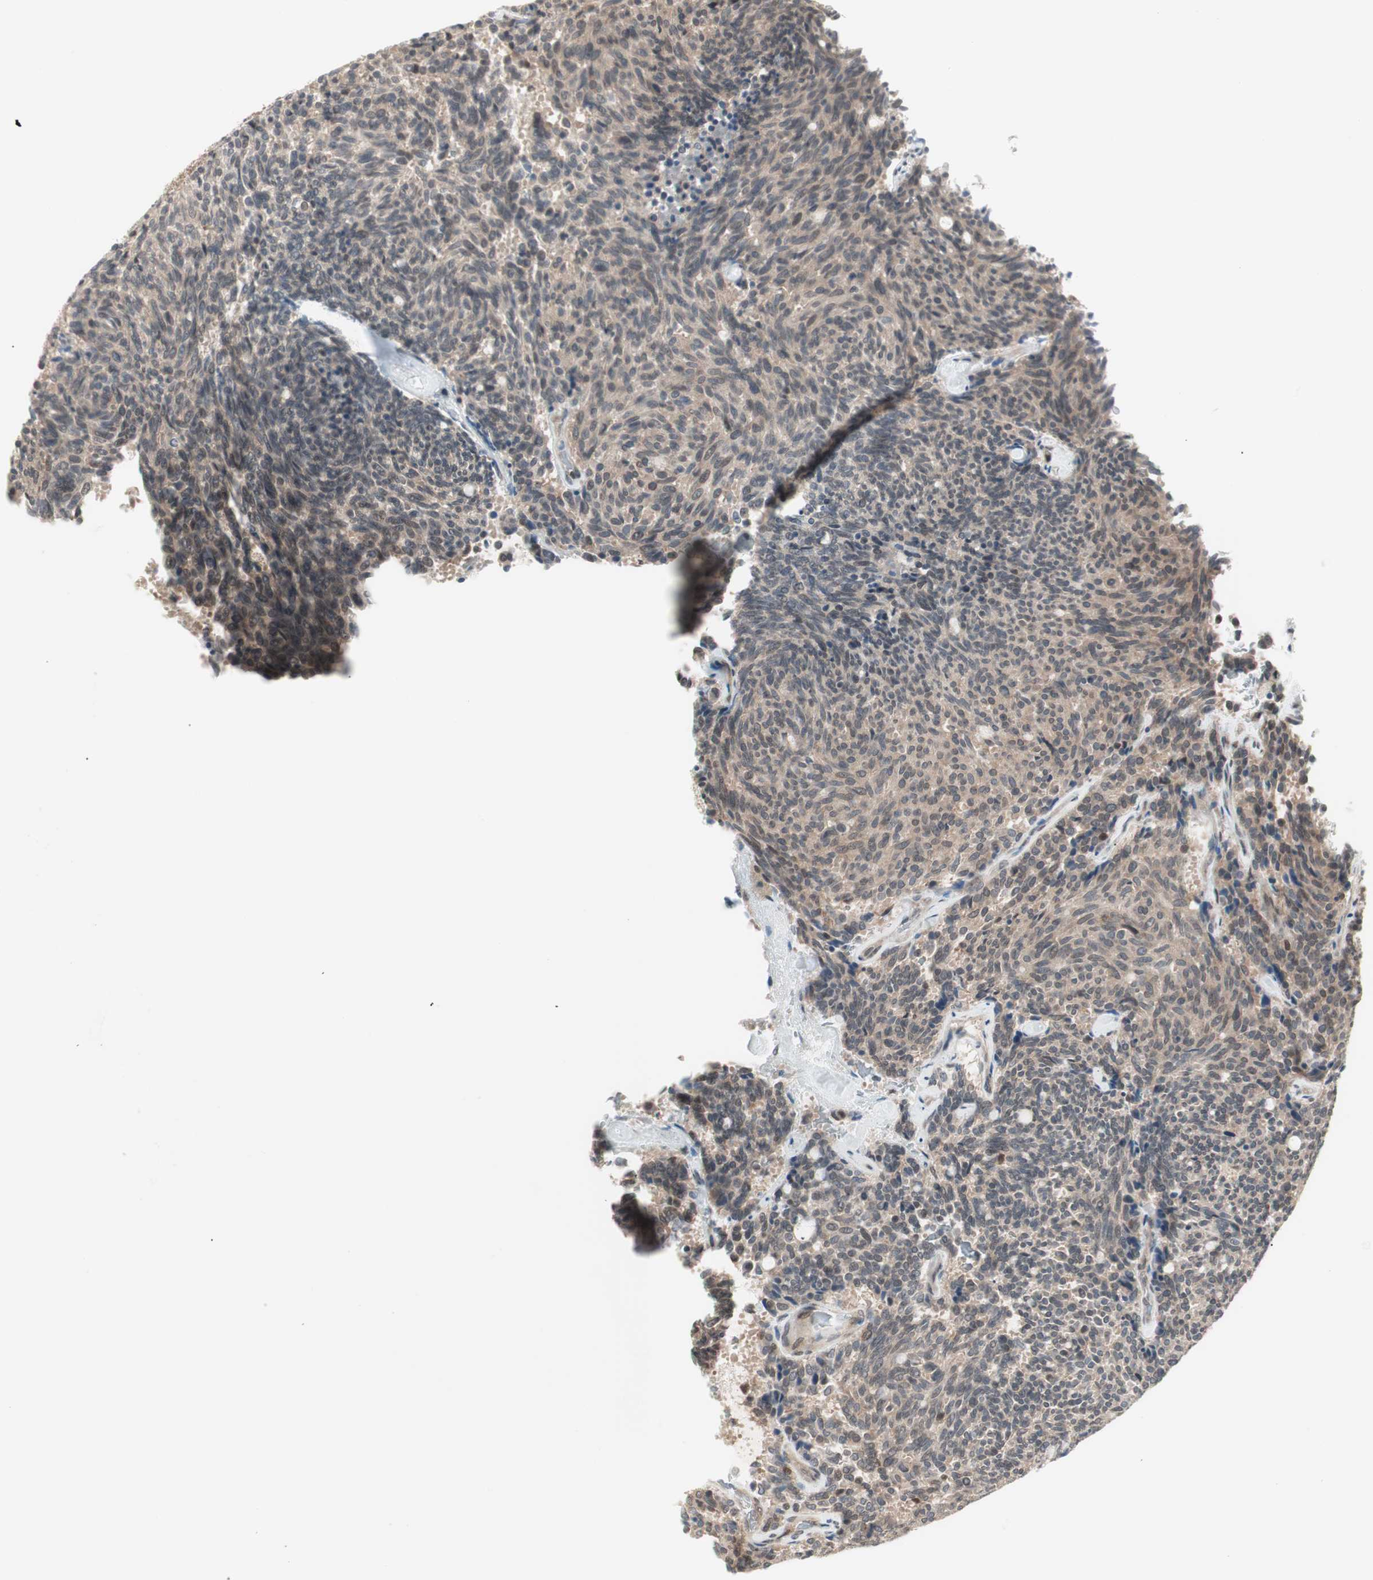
{"staining": {"intensity": "weak", "quantity": "25%-75%", "location": "cytoplasmic/membranous"}, "tissue": "carcinoid", "cell_type": "Tumor cells", "image_type": "cancer", "snomed": [{"axis": "morphology", "description": "Carcinoid, malignant, NOS"}, {"axis": "topography", "description": "Pancreas"}], "caption": "Immunohistochemistry of carcinoid demonstrates low levels of weak cytoplasmic/membranous positivity in approximately 25%-75% of tumor cells.", "gene": "UBE2I", "patient": {"sex": "female", "age": 54}}